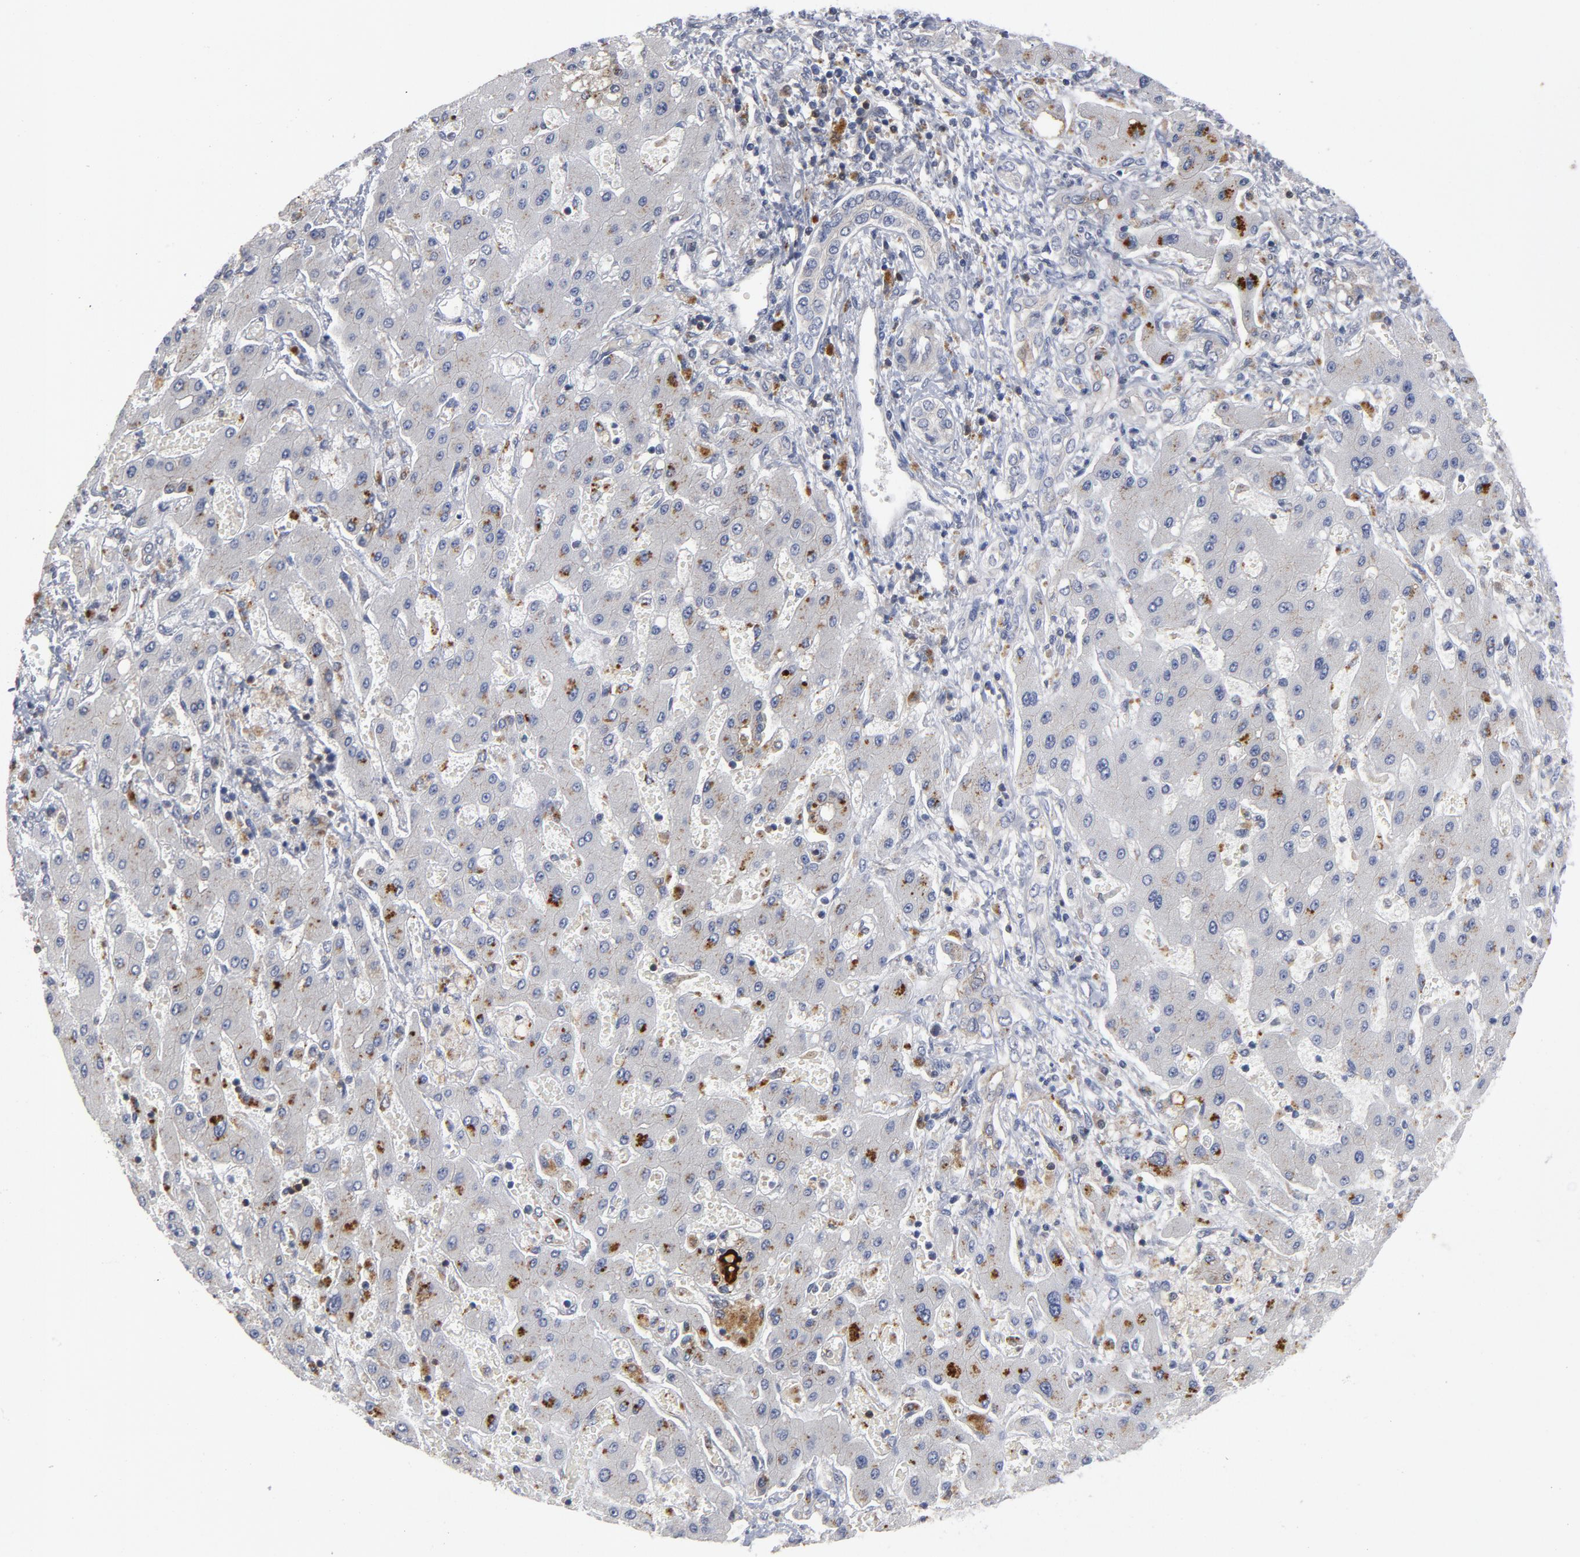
{"staining": {"intensity": "moderate", "quantity": ">75%", "location": "cytoplasmic/membranous"}, "tissue": "liver cancer", "cell_type": "Tumor cells", "image_type": "cancer", "snomed": [{"axis": "morphology", "description": "Cholangiocarcinoma"}, {"axis": "topography", "description": "Liver"}], "caption": "Approximately >75% of tumor cells in human liver cholangiocarcinoma display moderate cytoplasmic/membranous protein staining as visualized by brown immunohistochemical staining.", "gene": "TRADD", "patient": {"sex": "male", "age": 50}}